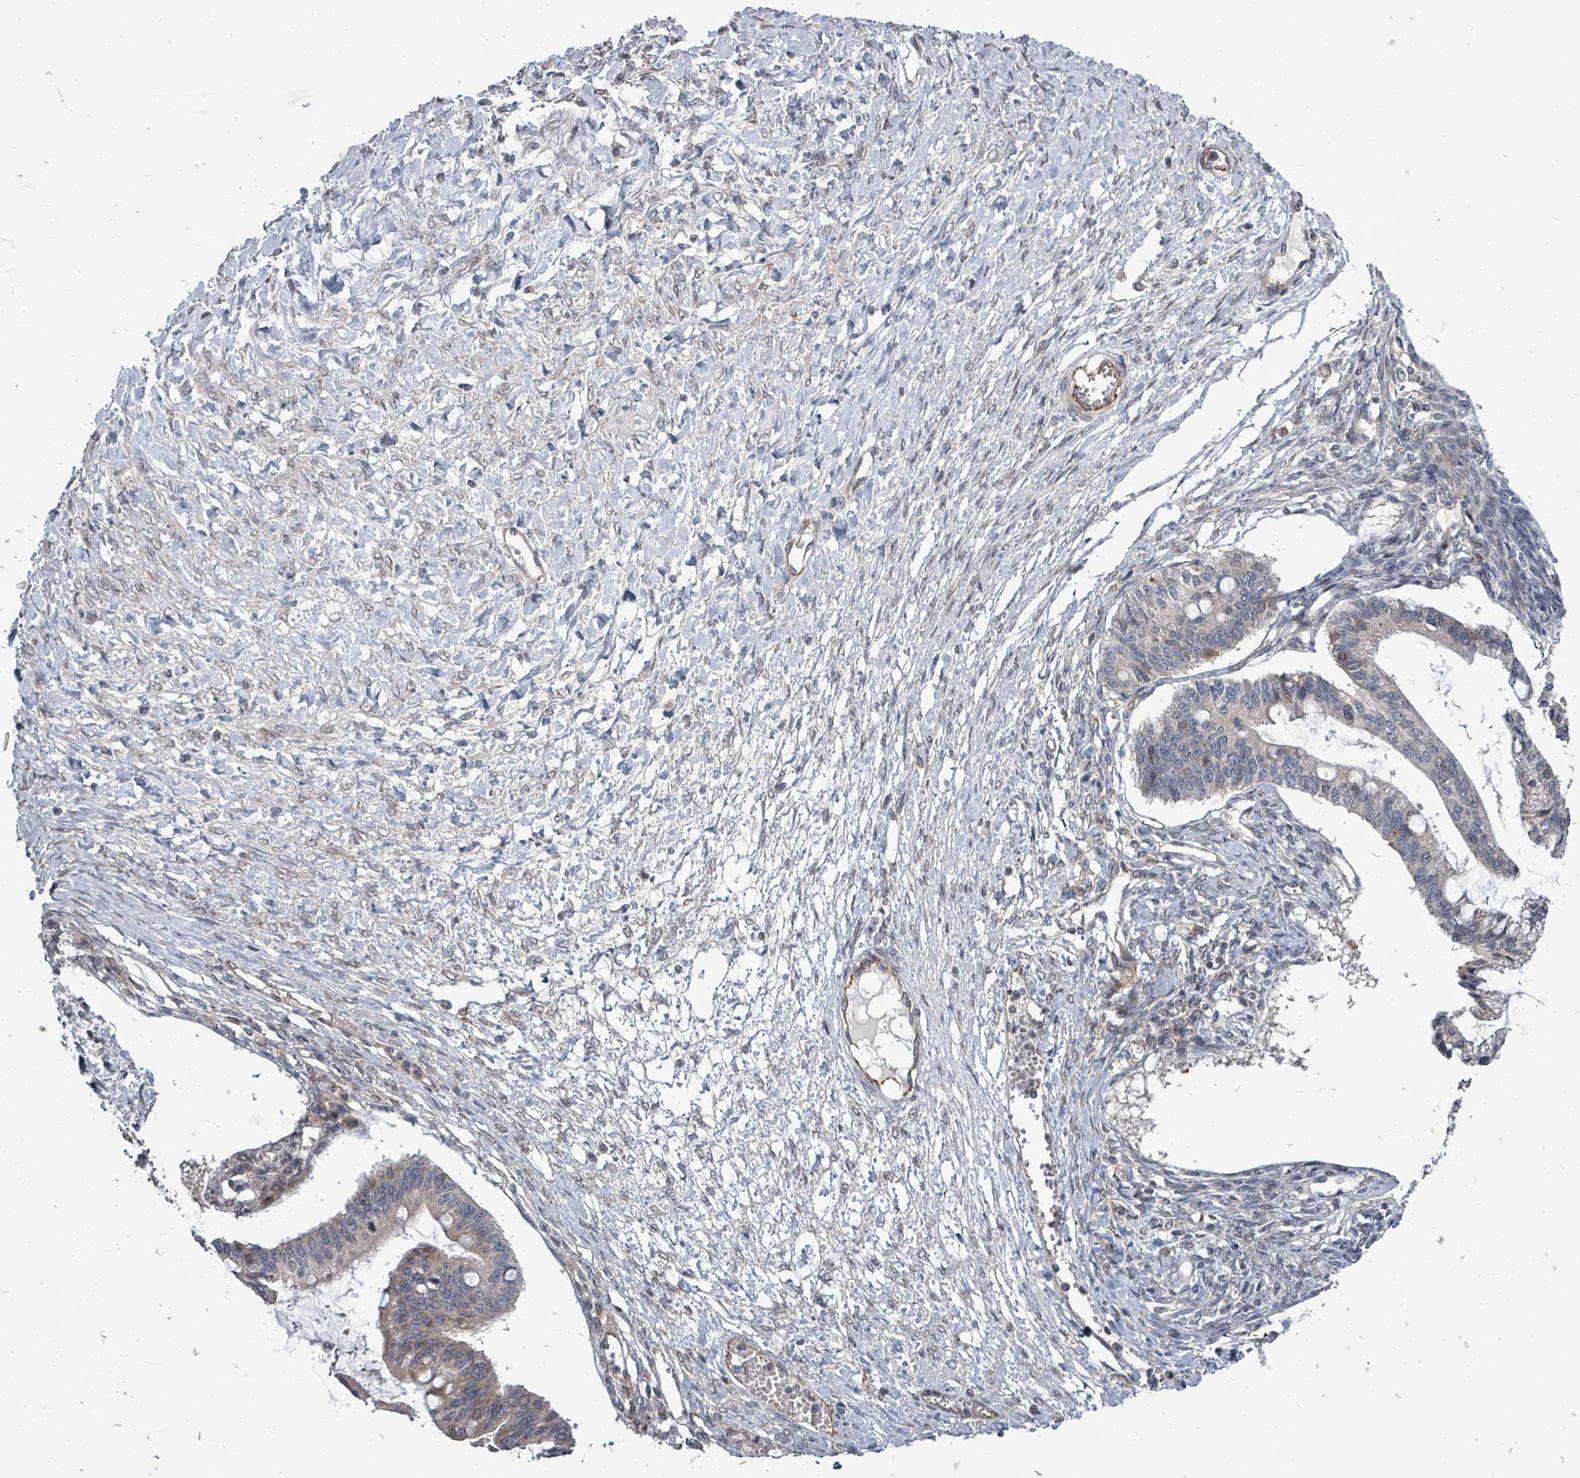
{"staining": {"intensity": "weak", "quantity": "<25%", "location": "nuclear"}, "tissue": "ovarian cancer", "cell_type": "Tumor cells", "image_type": "cancer", "snomed": [{"axis": "morphology", "description": "Cystadenocarcinoma, mucinous, NOS"}, {"axis": "topography", "description": "Ovary"}], "caption": "Photomicrograph shows no significant protein expression in tumor cells of ovarian cancer (mucinous cystadenocarcinoma).", "gene": "RALGAPB", "patient": {"sex": "female", "age": 73}}